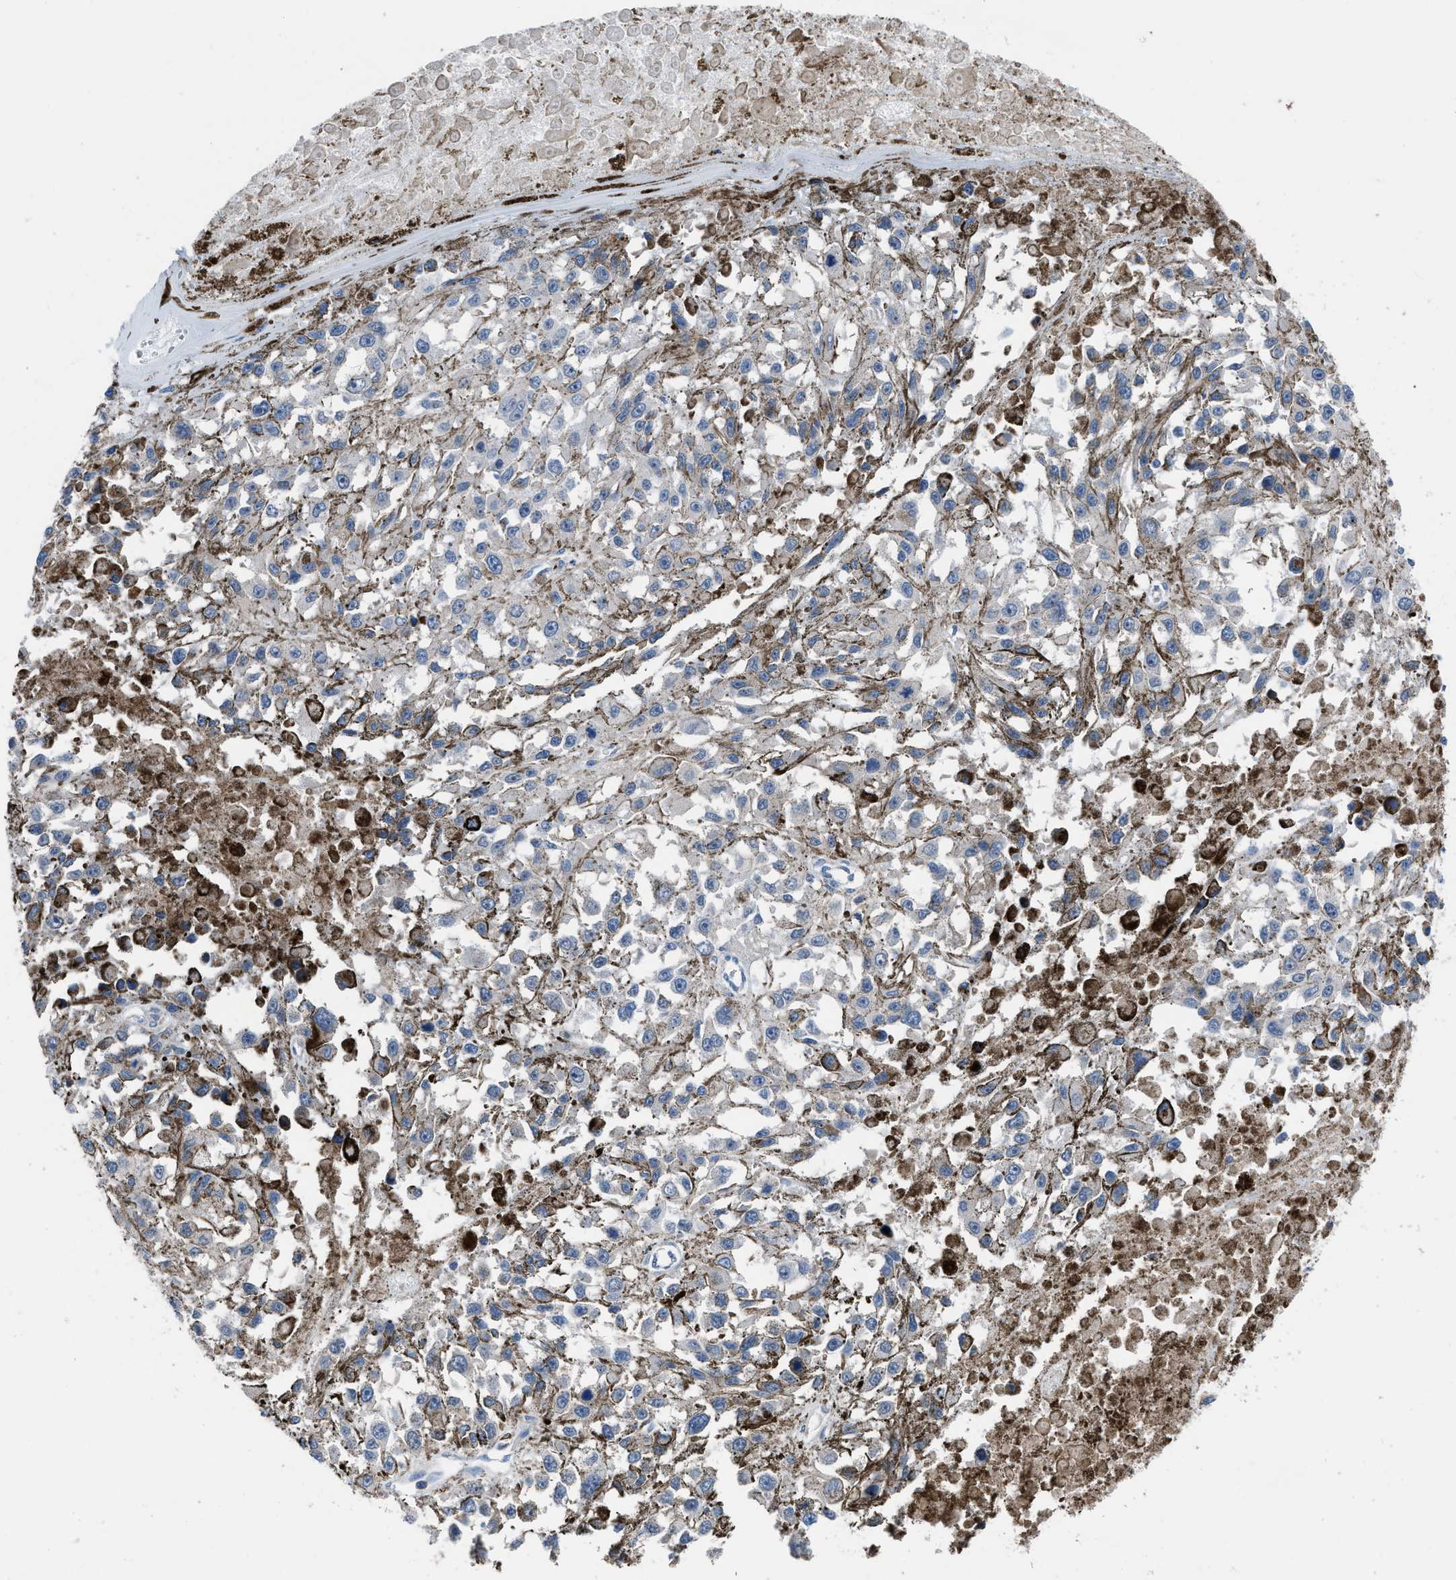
{"staining": {"intensity": "negative", "quantity": "none", "location": "none"}, "tissue": "melanoma", "cell_type": "Tumor cells", "image_type": "cancer", "snomed": [{"axis": "morphology", "description": "Malignant melanoma, Metastatic site"}, {"axis": "topography", "description": "Lymph node"}], "caption": "Immunohistochemistry photomicrograph of neoplastic tissue: human malignant melanoma (metastatic site) stained with DAB displays no significant protein staining in tumor cells.", "gene": "UAP1", "patient": {"sex": "male", "age": 59}}